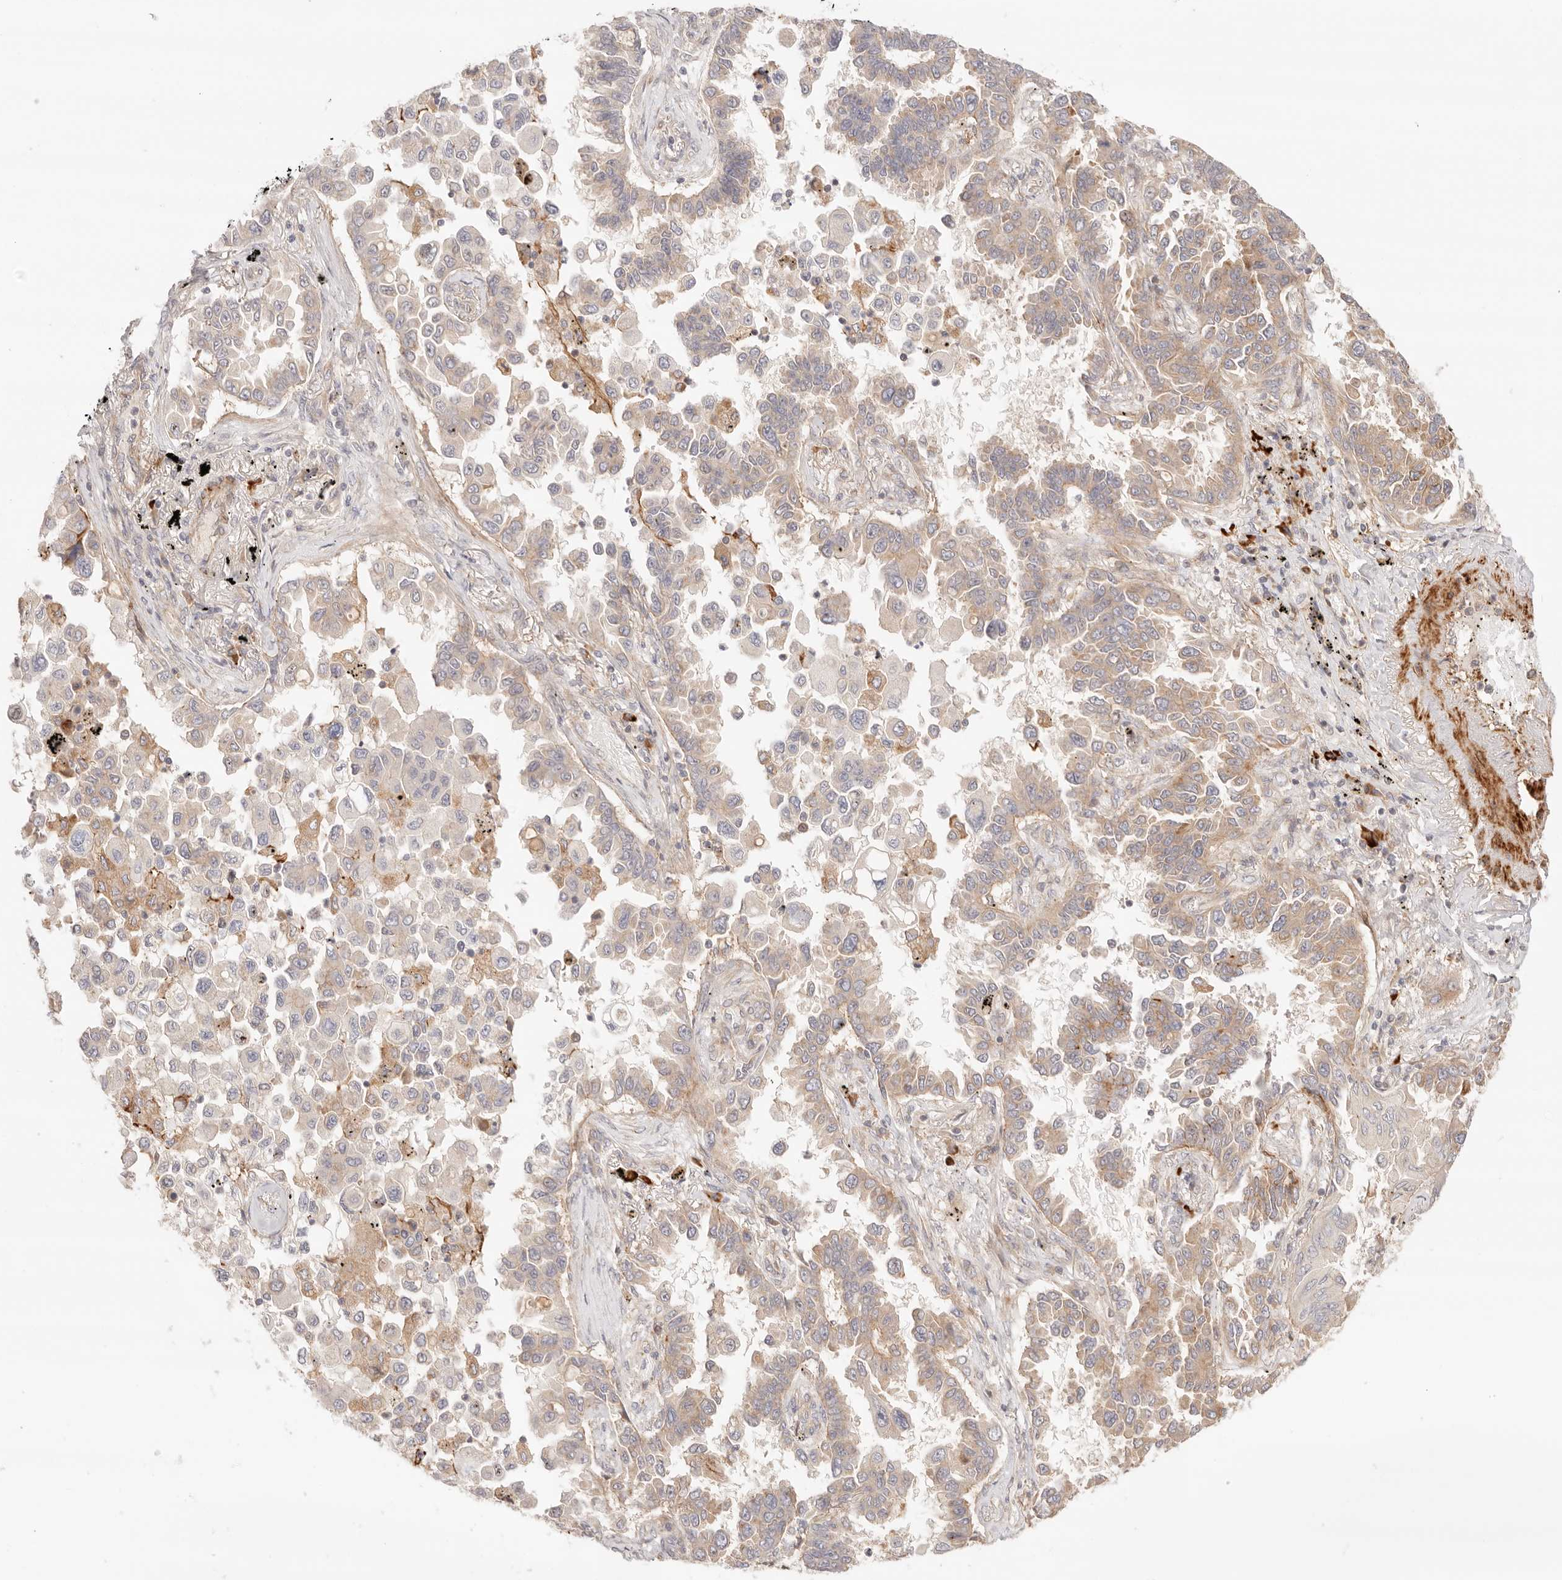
{"staining": {"intensity": "moderate", "quantity": "25%-75%", "location": "cytoplasmic/membranous"}, "tissue": "lung cancer", "cell_type": "Tumor cells", "image_type": "cancer", "snomed": [{"axis": "morphology", "description": "Adenocarcinoma, NOS"}, {"axis": "topography", "description": "Lung"}], "caption": "High-power microscopy captured an immunohistochemistry image of lung cancer (adenocarcinoma), revealing moderate cytoplasmic/membranous expression in approximately 25%-75% of tumor cells.", "gene": "IL1R2", "patient": {"sex": "female", "age": 67}}